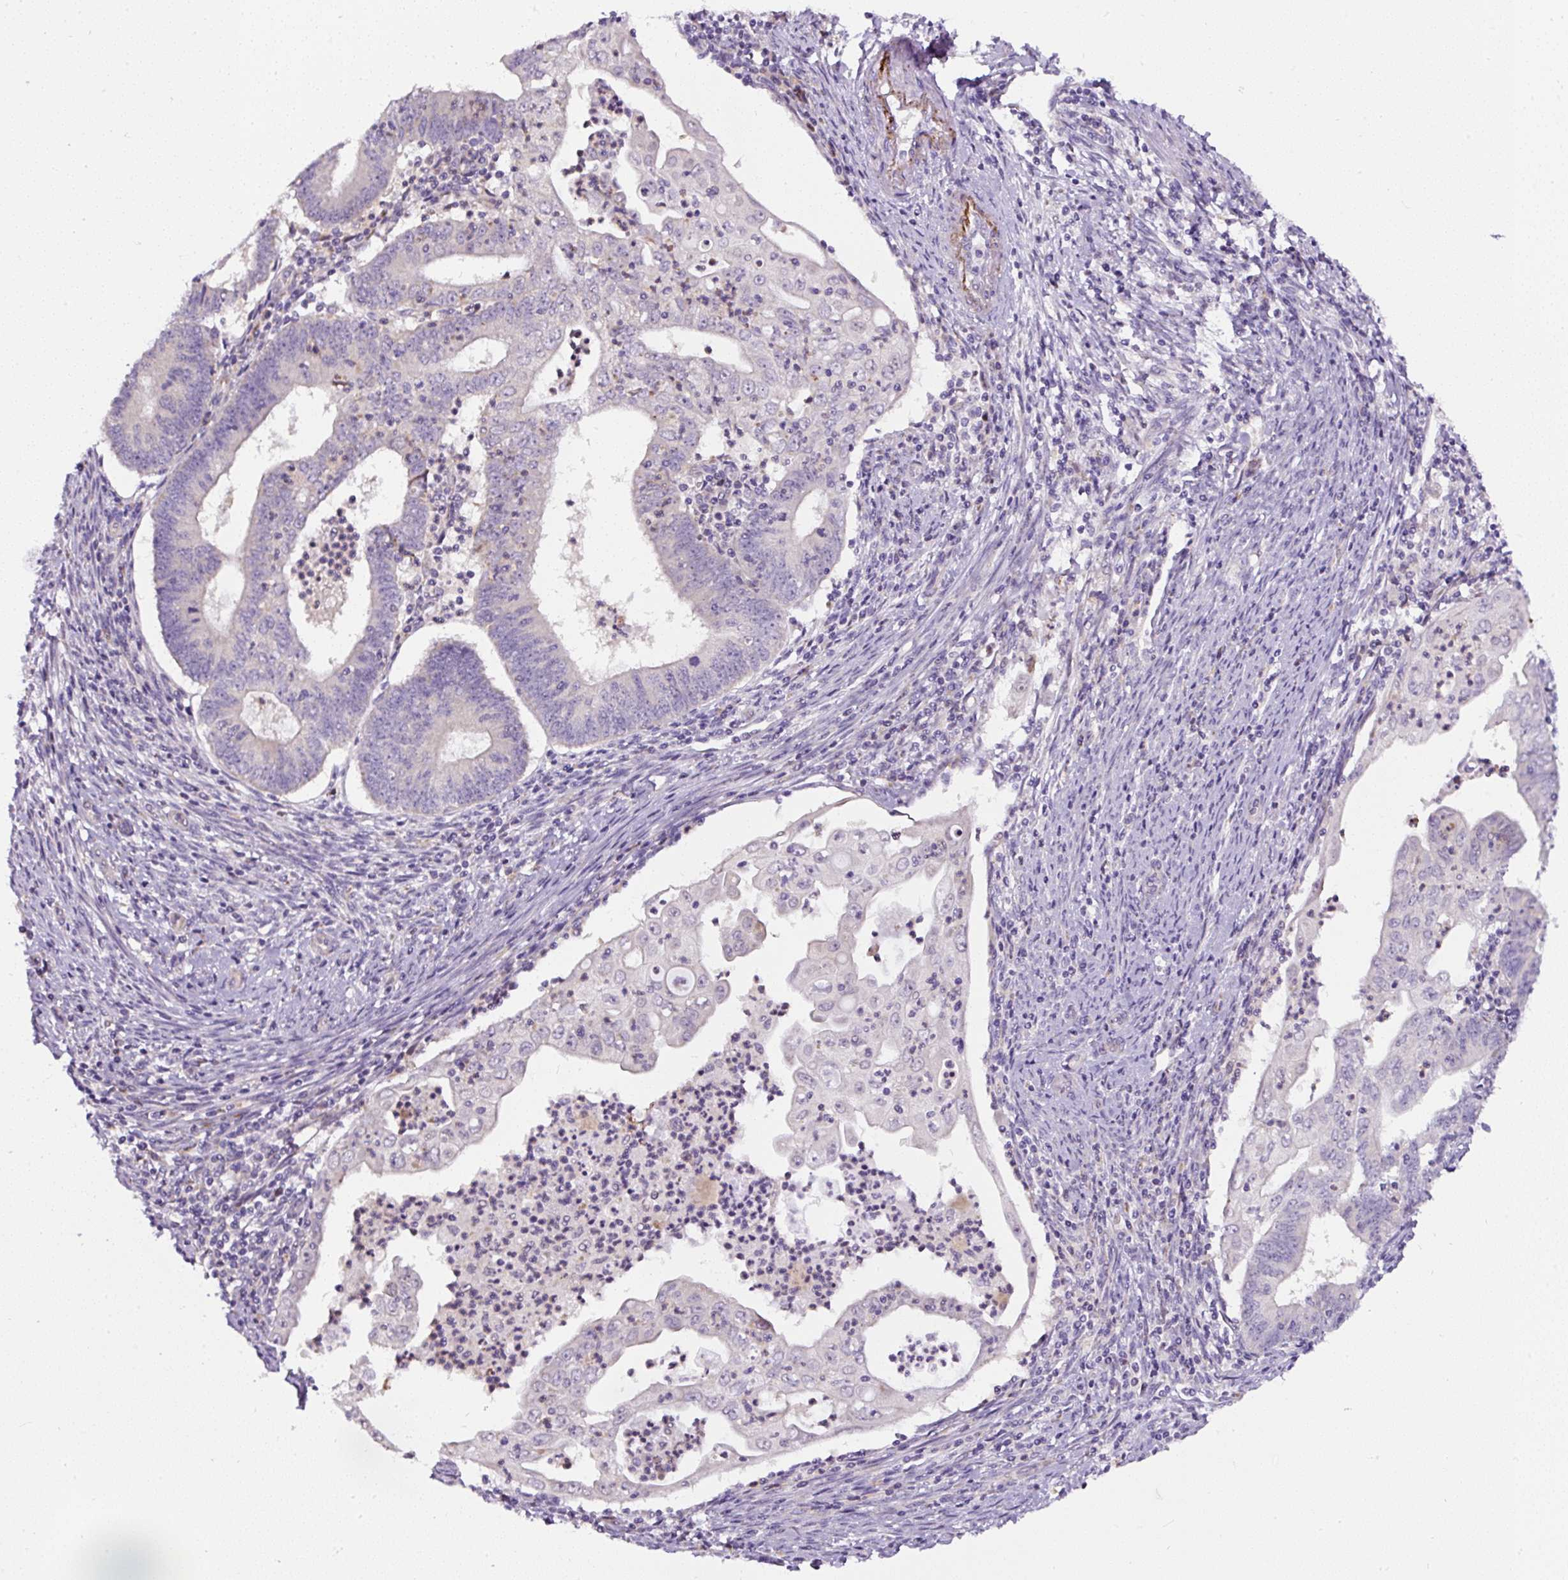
{"staining": {"intensity": "negative", "quantity": "none", "location": "none"}, "tissue": "endometrial cancer", "cell_type": "Tumor cells", "image_type": "cancer", "snomed": [{"axis": "morphology", "description": "Adenocarcinoma, NOS"}, {"axis": "topography", "description": "Endometrium"}], "caption": "DAB immunohistochemical staining of endometrial adenocarcinoma displays no significant positivity in tumor cells.", "gene": "HPS4", "patient": {"sex": "female", "age": 60}}